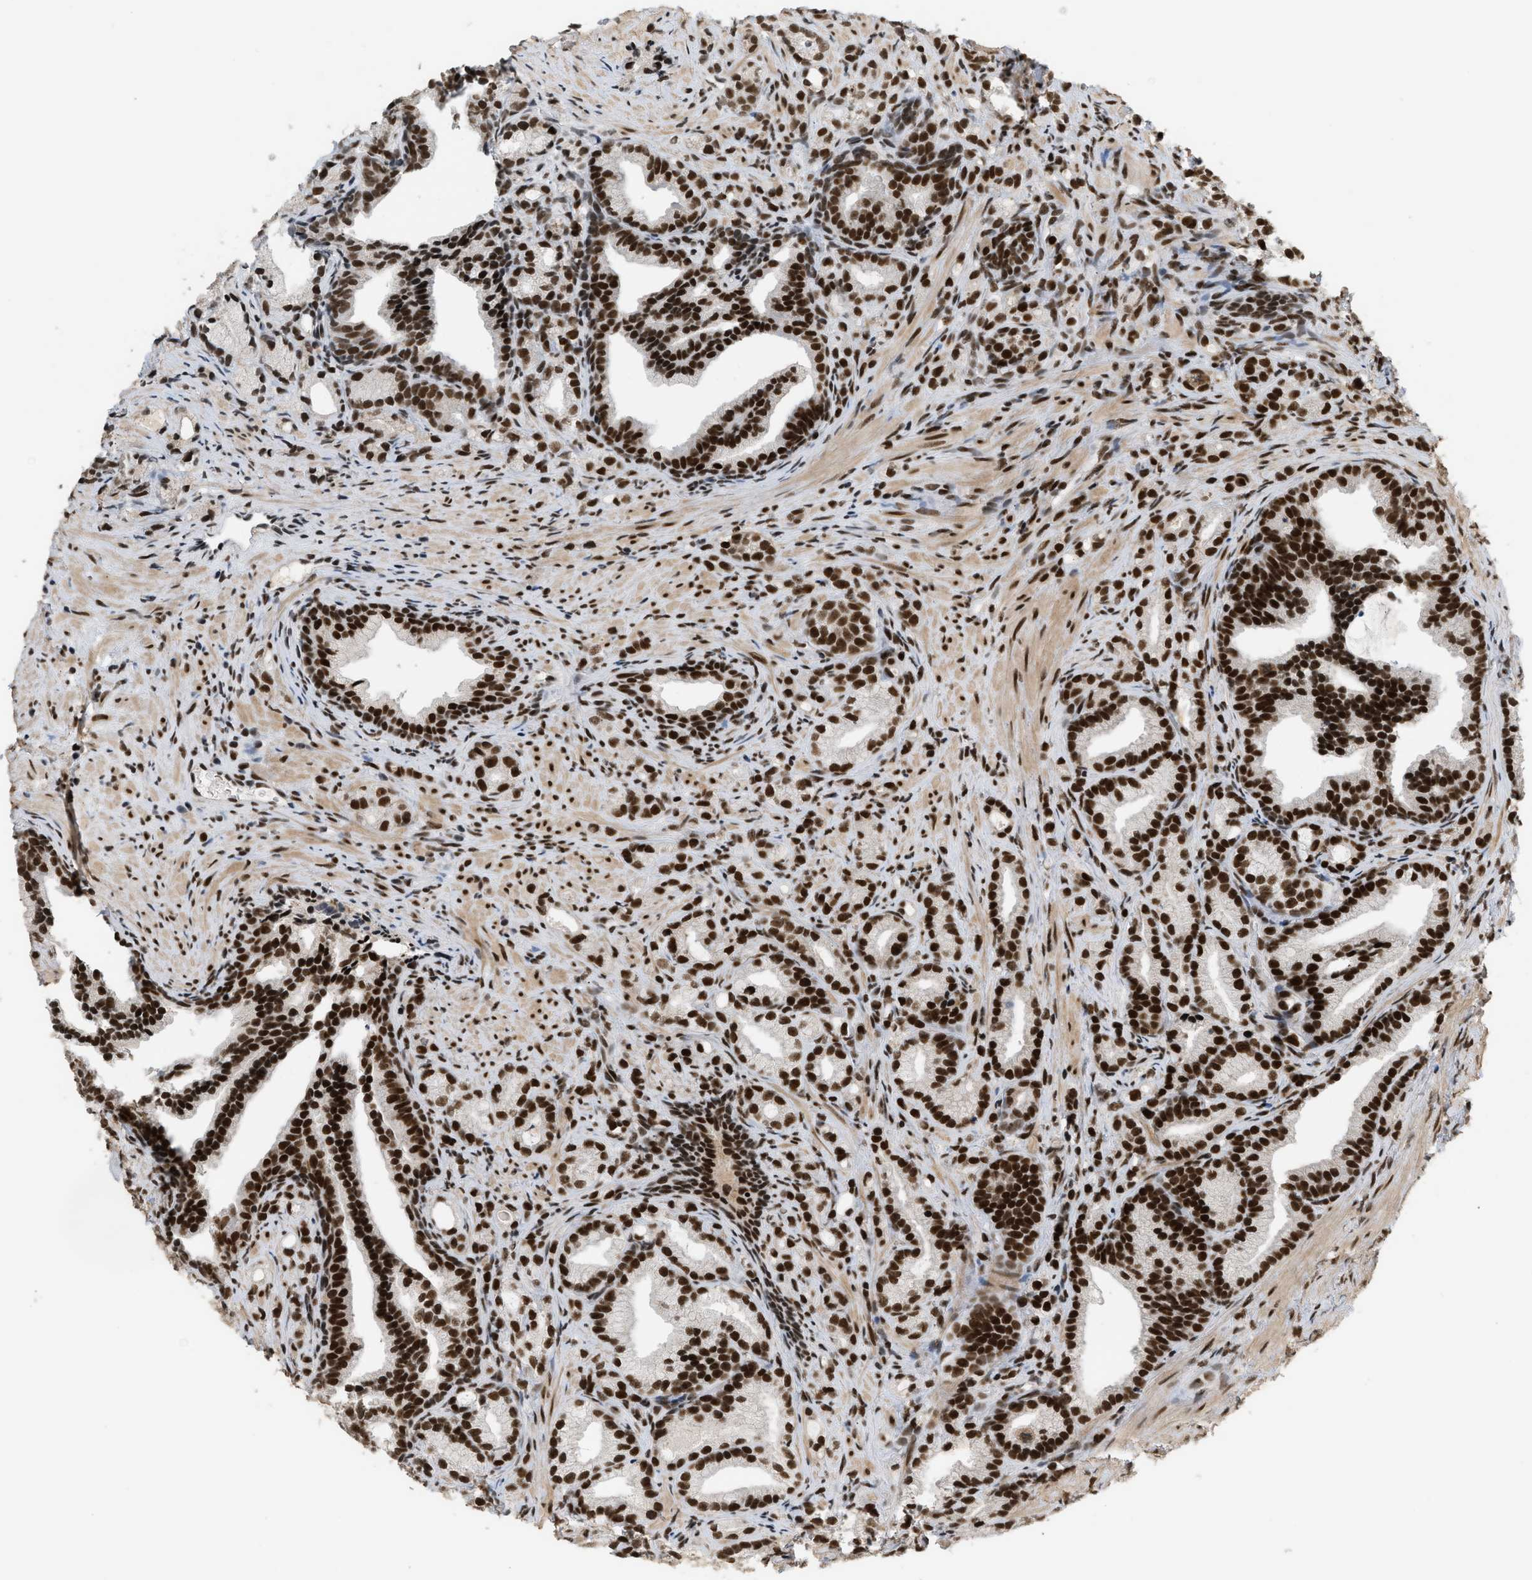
{"staining": {"intensity": "strong", "quantity": ">75%", "location": "nuclear"}, "tissue": "prostate cancer", "cell_type": "Tumor cells", "image_type": "cancer", "snomed": [{"axis": "morphology", "description": "Adenocarcinoma, Low grade"}, {"axis": "topography", "description": "Prostate"}], "caption": "DAB immunohistochemical staining of prostate low-grade adenocarcinoma reveals strong nuclear protein staining in about >75% of tumor cells. (IHC, brightfield microscopy, high magnification).", "gene": "SMARCB1", "patient": {"sex": "male", "age": 89}}